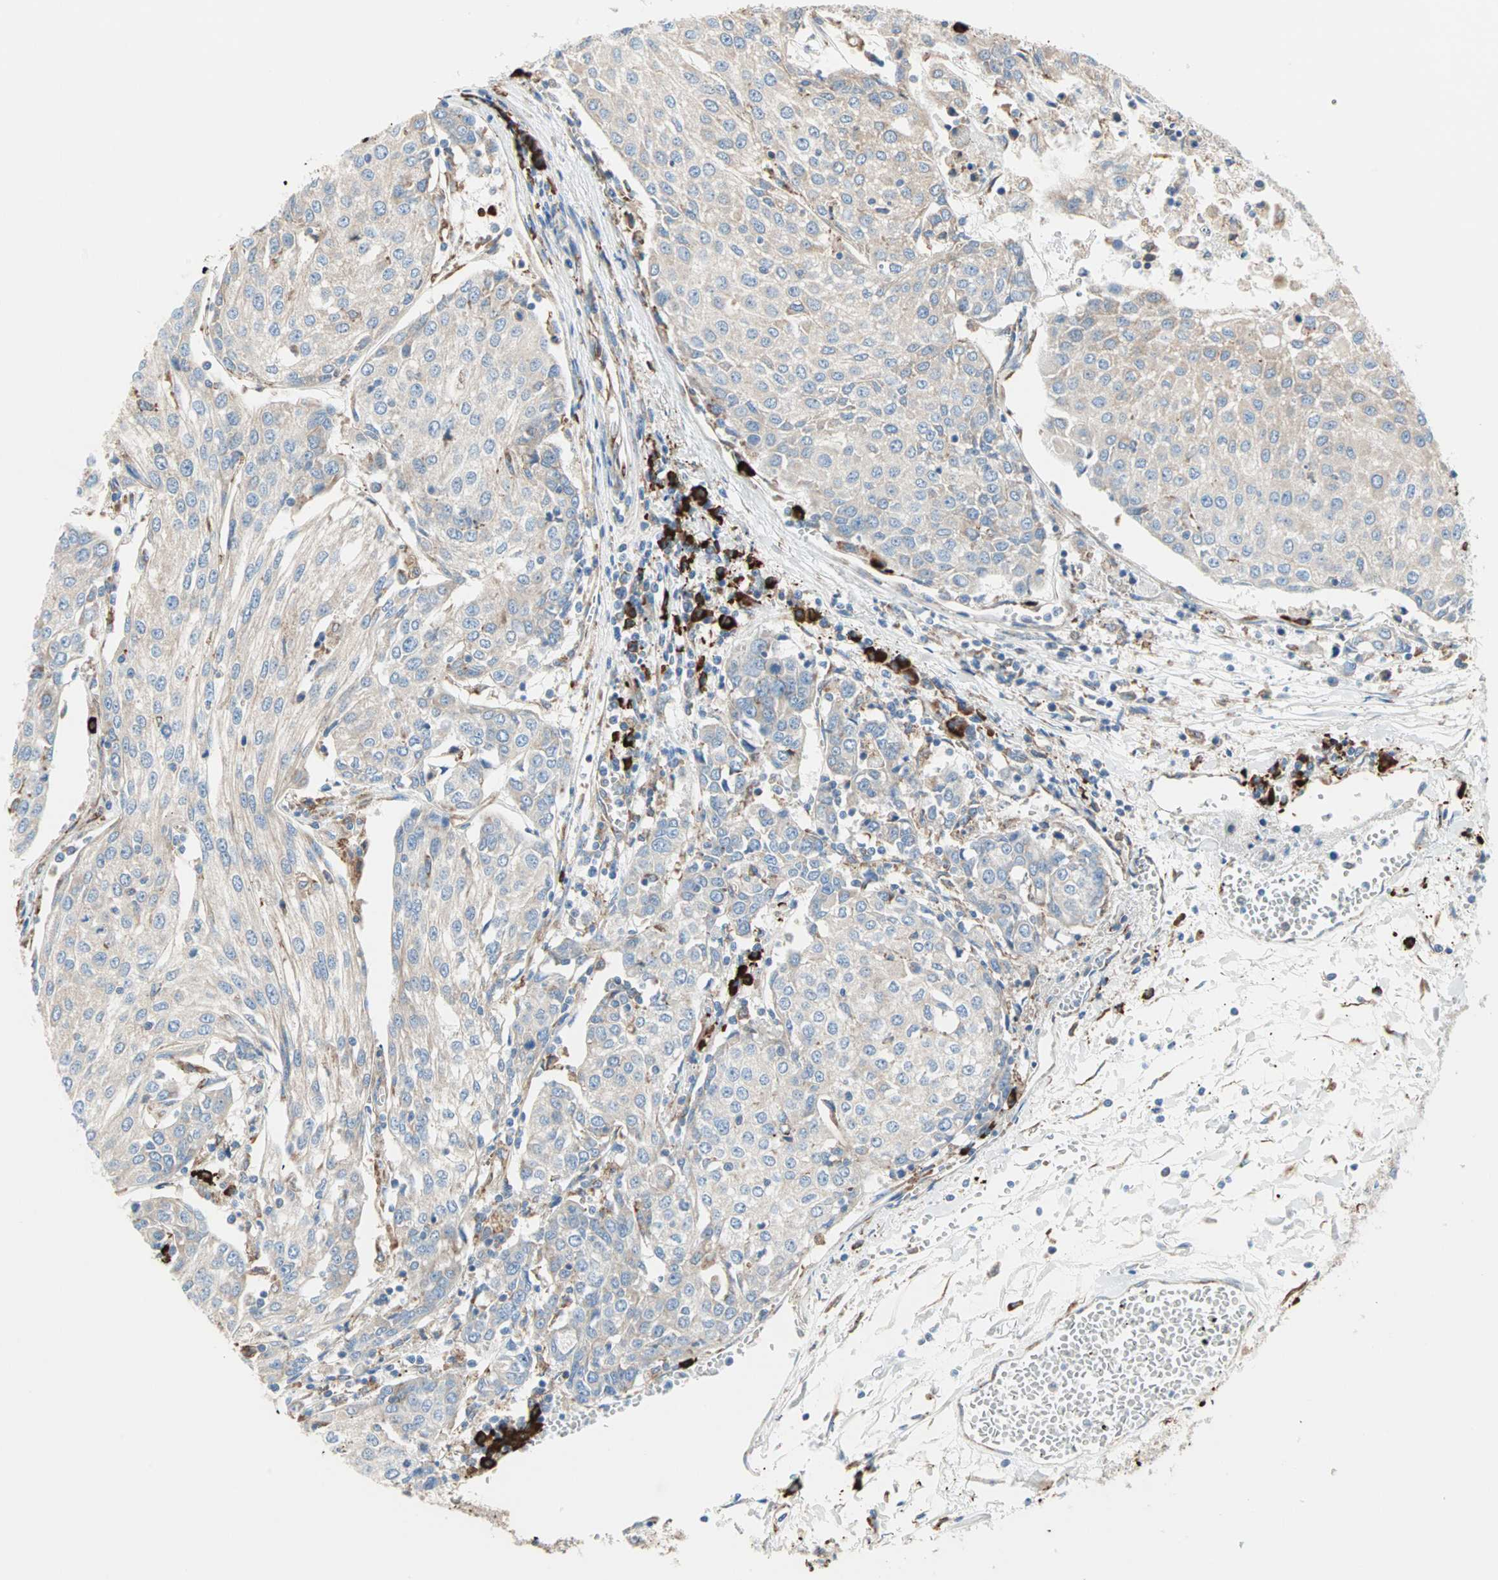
{"staining": {"intensity": "weak", "quantity": ">75%", "location": "cytoplasmic/membranous"}, "tissue": "urothelial cancer", "cell_type": "Tumor cells", "image_type": "cancer", "snomed": [{"axis": "morphology", "description": "Urothelial carcinoma, High grade"}, {"axis": "topography", "description": "Urinary bladder"}], "caption": "Urothelial carcinoma (high-grade) was stained to show a protein in brown. There is low levels of weak cytoplasmic/membranous staining in about >75% of tumor cells.", "gene": "PLCXD1", "patient": {"sex": "female", "age": 85}}